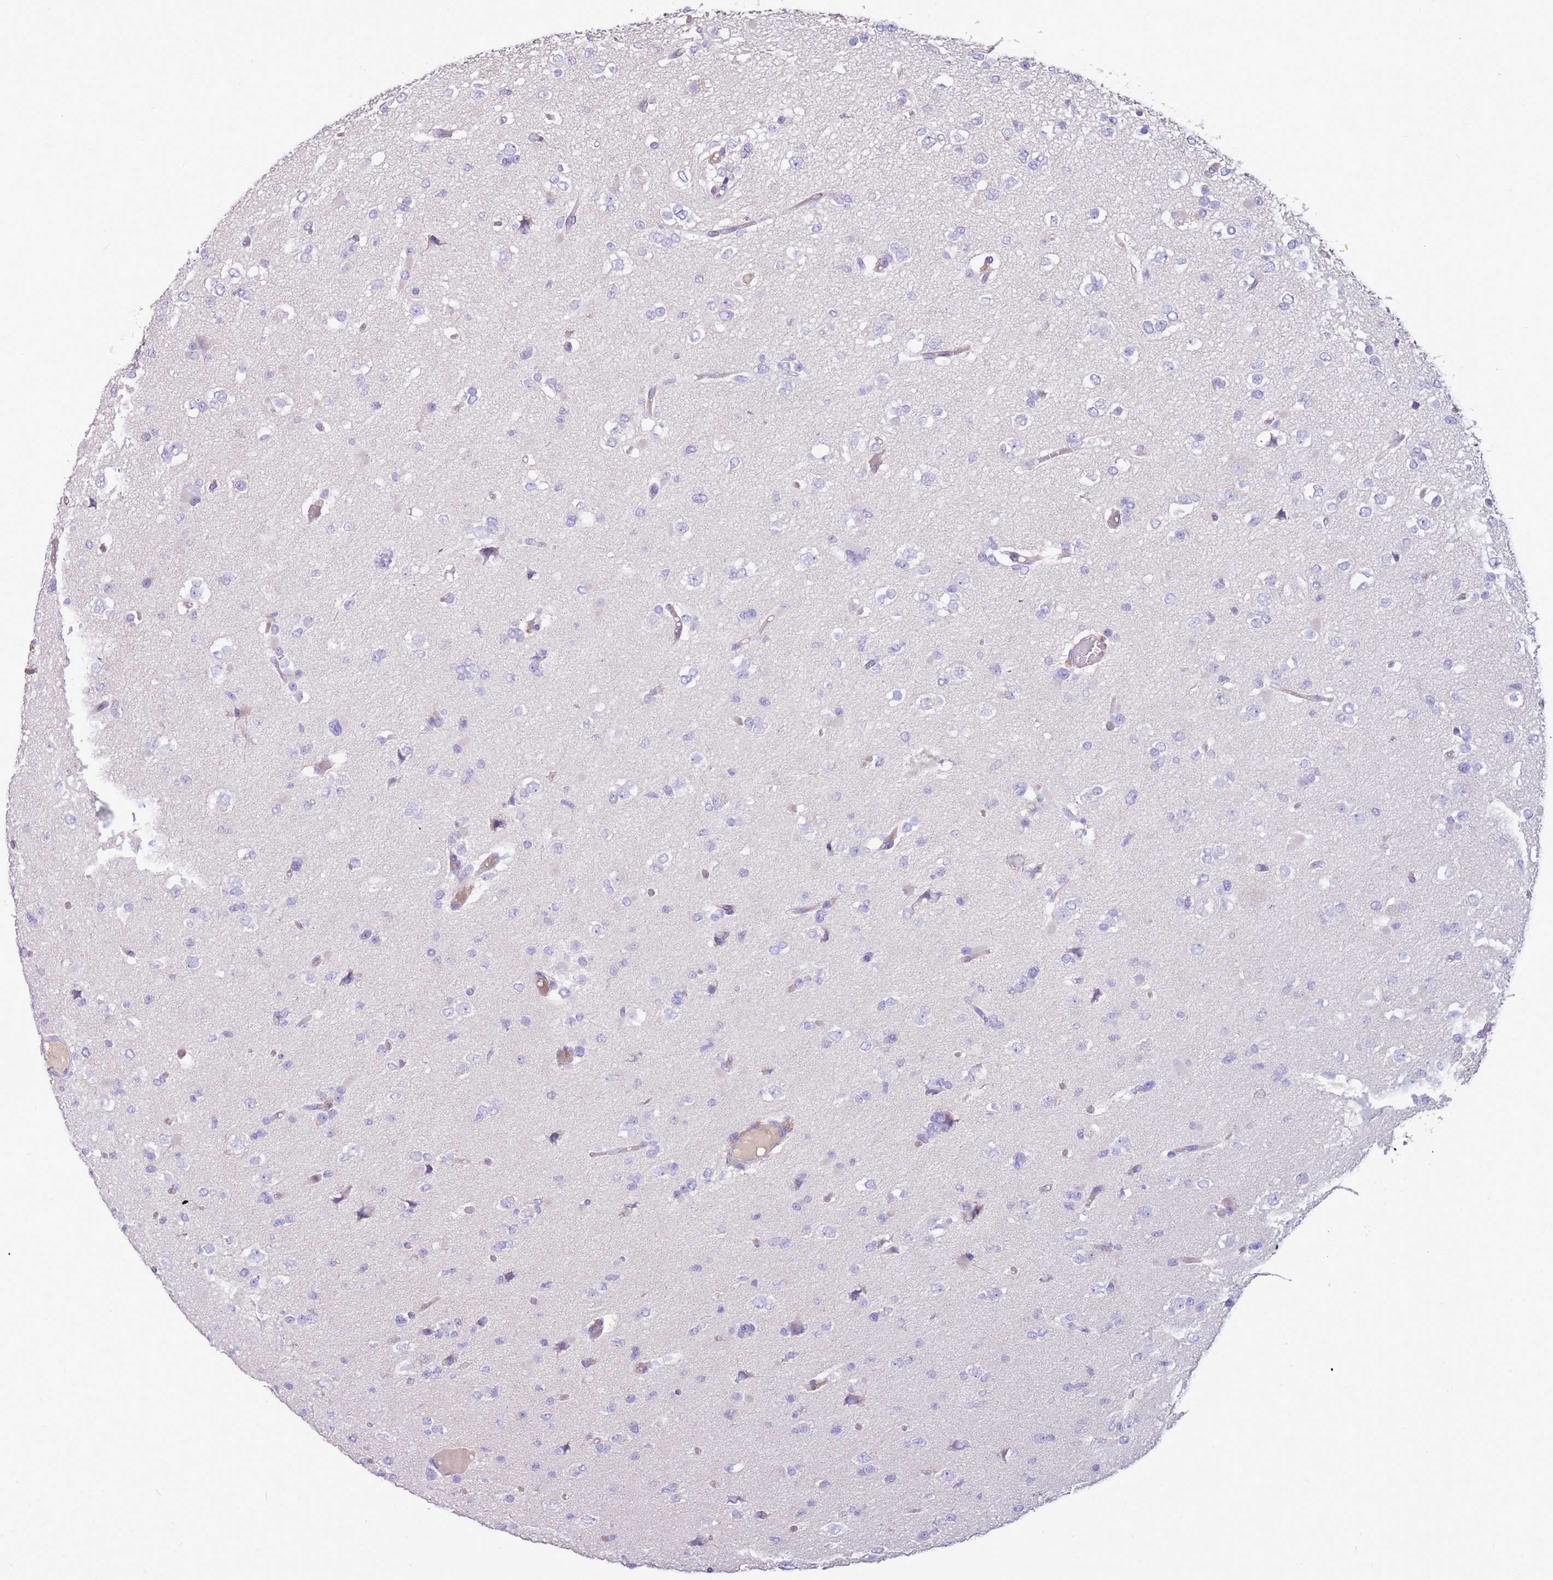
{"staining": {"intensity": "negative", "quantity": "none", "location": "none"}, "tissue": "glioma", "cell_type": "Tumor cells", "image_type": "cancer", "snomed": [{"axis": "morphology", "description": "Glioma, malignant, Low grade"}, {"axis": "topography", "description": "Brain"}], "caption": "Malignant glioma (low-grade) was stained to show a protein in brown. There is no significant staining in tumor cells.", "gene": "TRMO", "patient": {"sex": "female", "age": 22}}